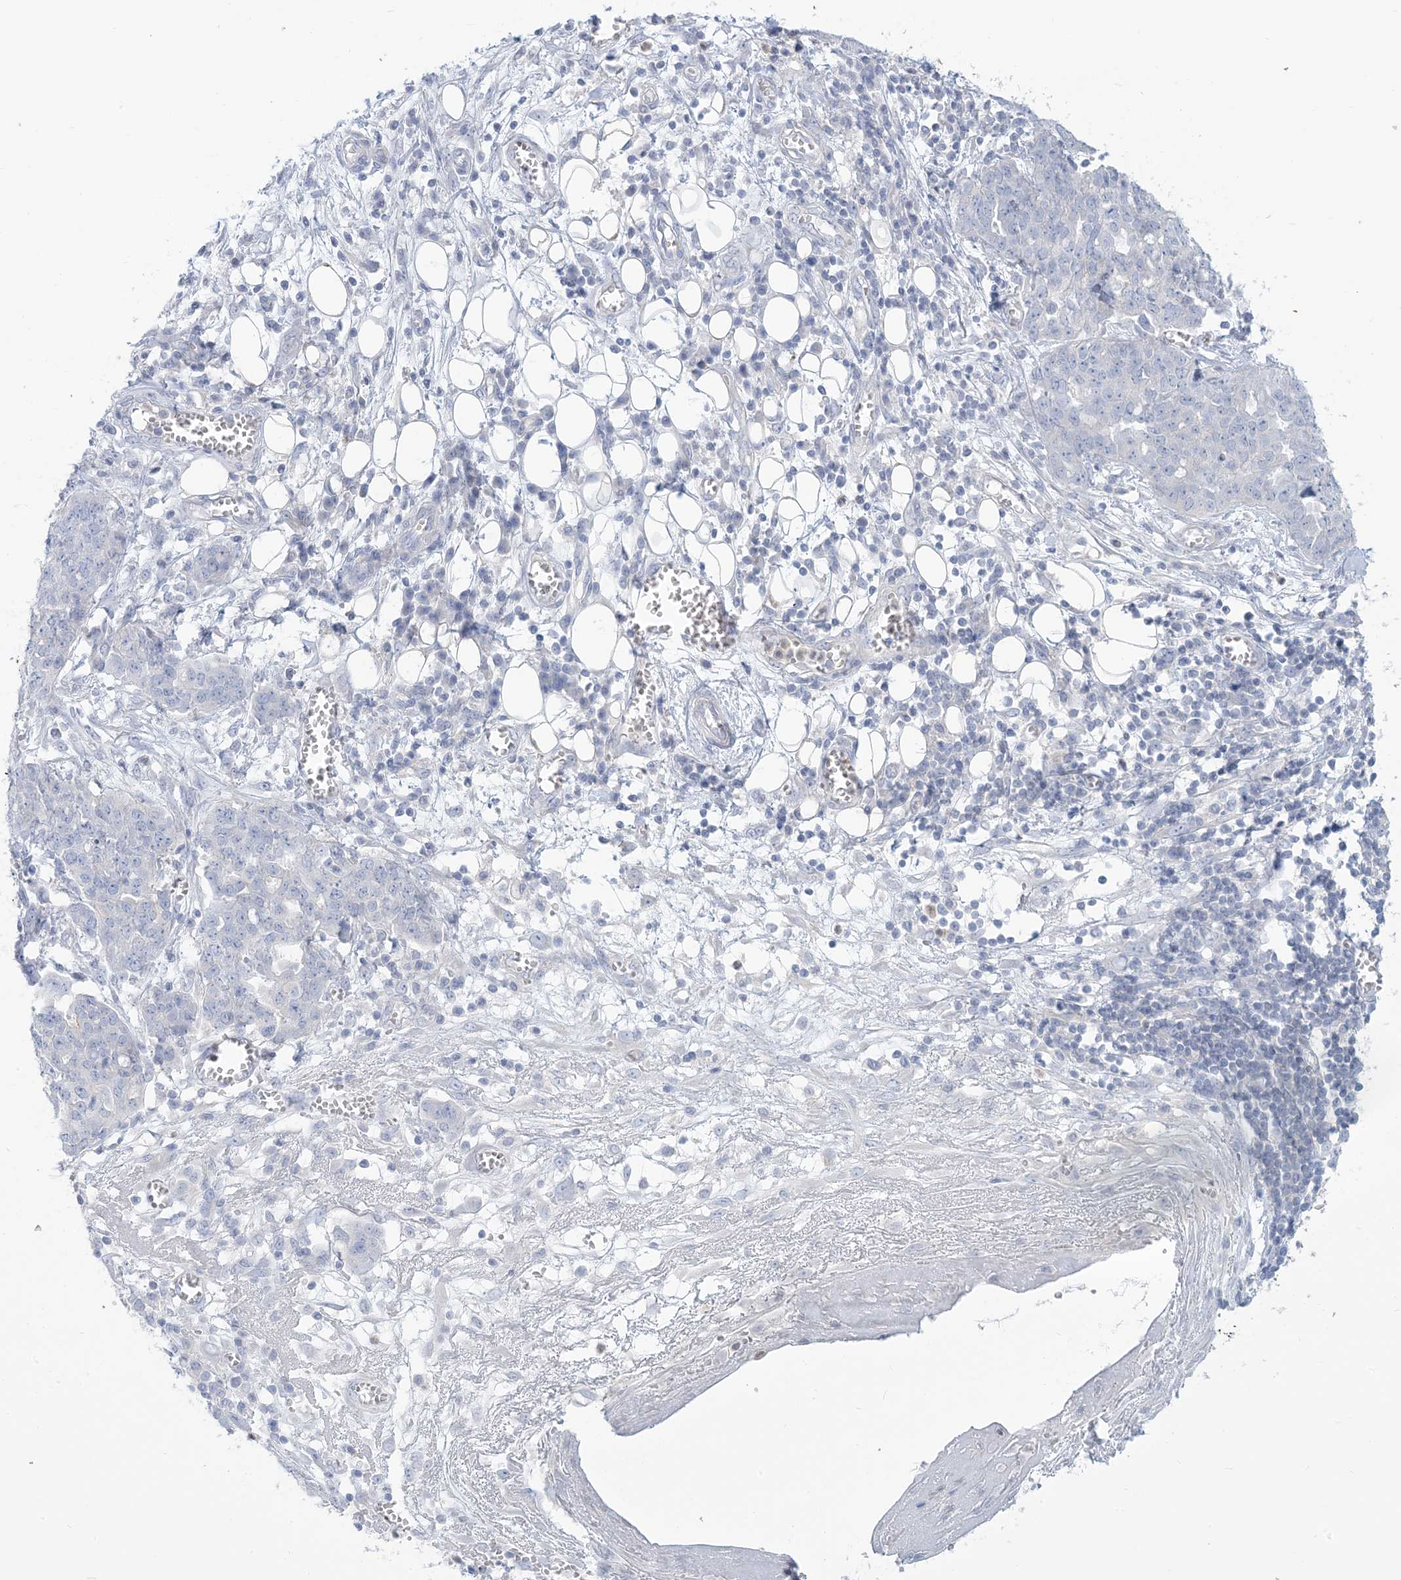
{"staining": {"intensity": "negative", "quantity": "none", "location": "none"}, "tissue": "ovarian cancer", "cell_type": "Tumor cells", "image_type": "cancer", "snomed": [{"axis": "morphology", "description": "Cystadenocarcinoma, serous, NOS"}, {"axis": "topography", "description": "Soft tissue"}, {"axis": "topography", "description": "Ovary"}], "caption": "An image of human serous cystadenocarcinoma (ovarian) is negative for staining in tumor cells. The staining was performed using DAB to visualize the protein expression in brown, while the nuclei were stained in blue with hematoxylin (Magnification: 20x).", "gene": "MTHFD2L", "patient": {"sex": "female", "age": 57}}